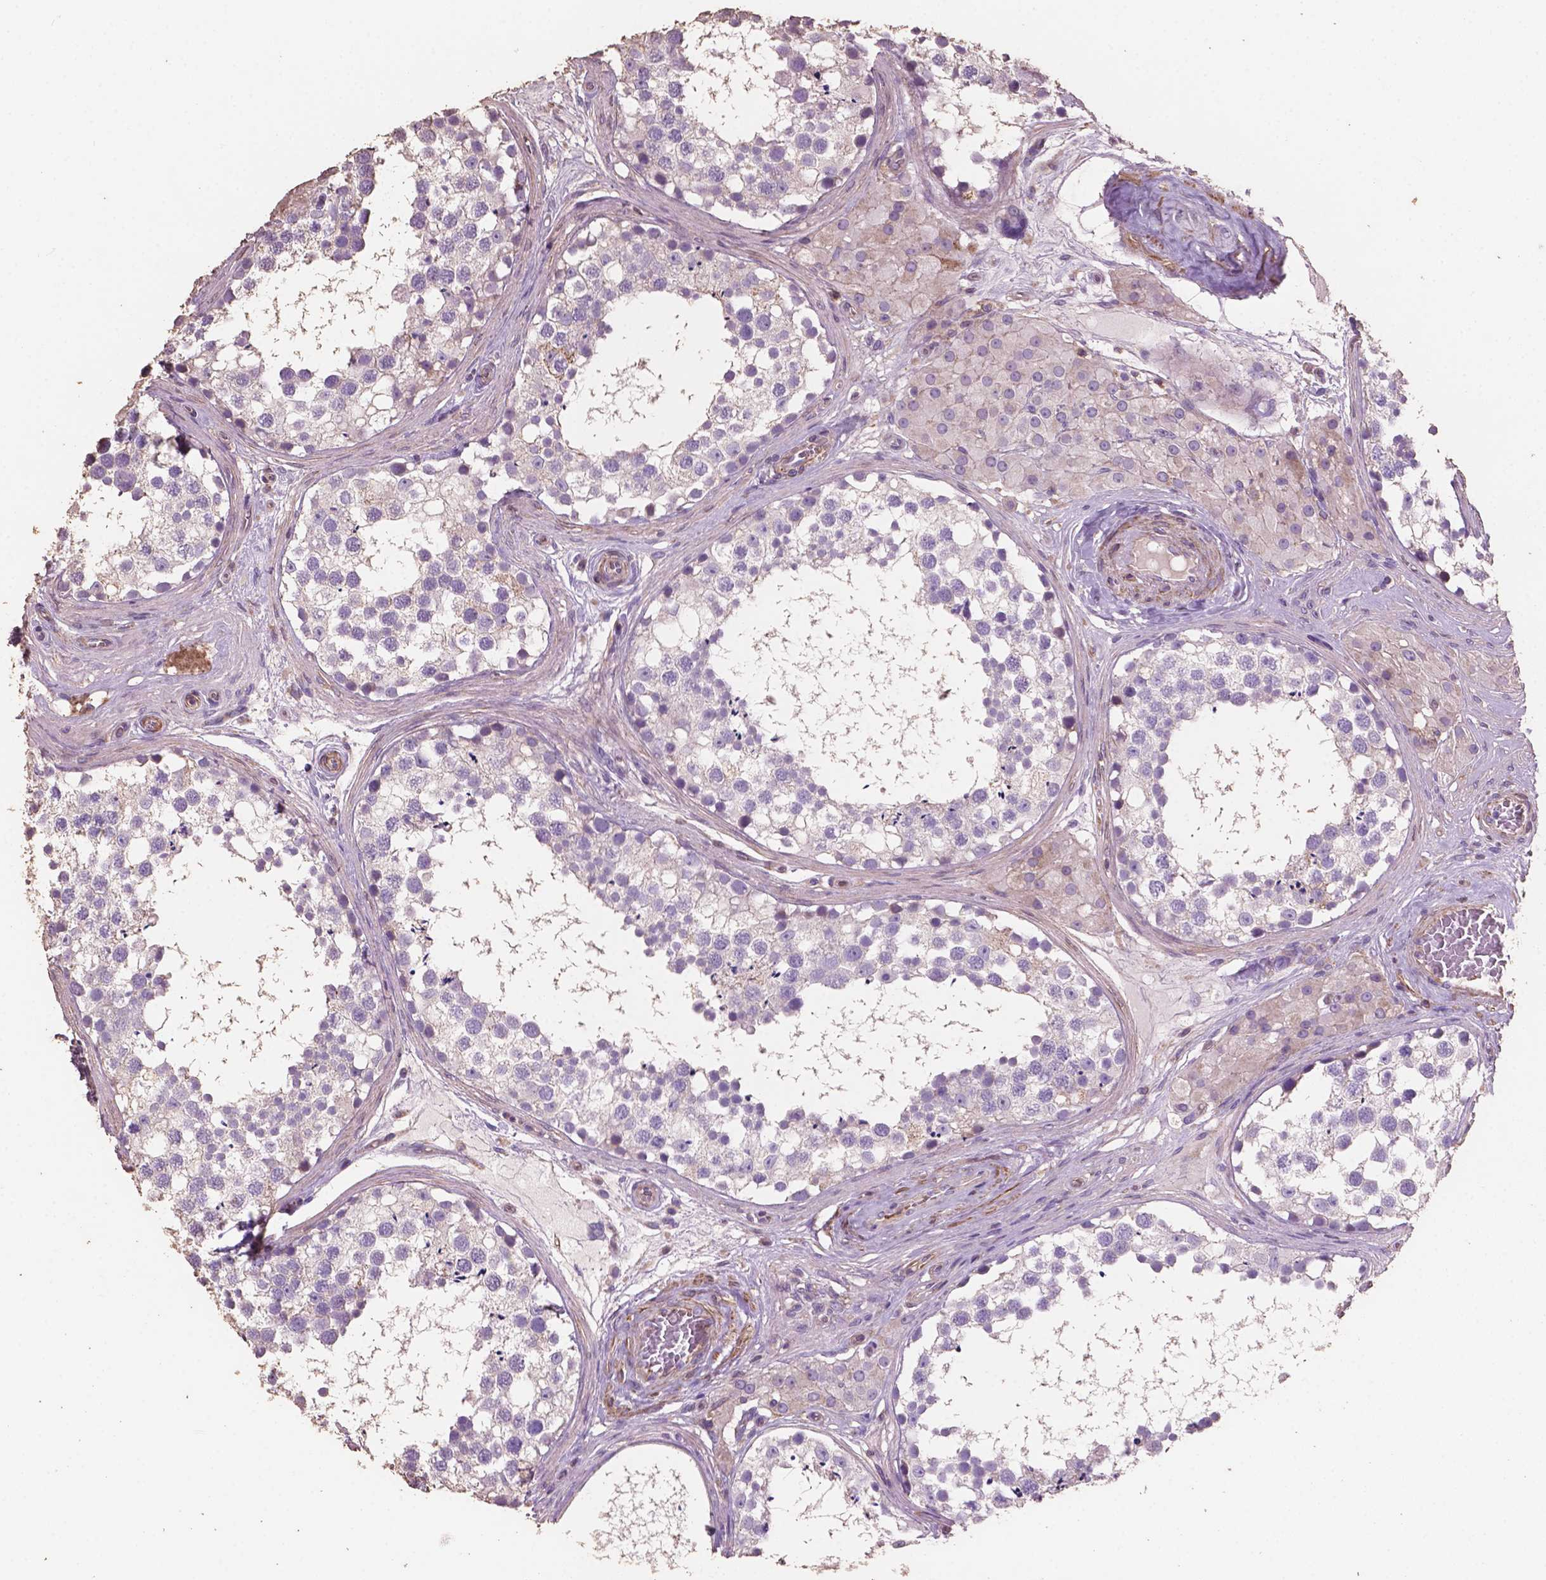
{"staining": {"intensity": "negative", "quantity": "none", "location": "none"}, "tissue": "testis", "cell_type": "Cells in seminiferous ducts", "image_type": "normal", "snomed": [{"axis": "morphology", "description": "Normal tissue, NOS"}, {"axis": "morphology", "description": "Seminoma, NOS"}, {"axis": "topography", "description": "Testis"}], "caption": "DAB (3,3'-diaminobenzidine) immunohistochemical staining of normal testis reveals no significant staining in cells in seminiferous ducts. (DAB (3,3'-diaminobenzidine) immunohistochemistry, high magnification).", "gene": "COMMD4", "patient": {"sex": "male", "age": 65}}